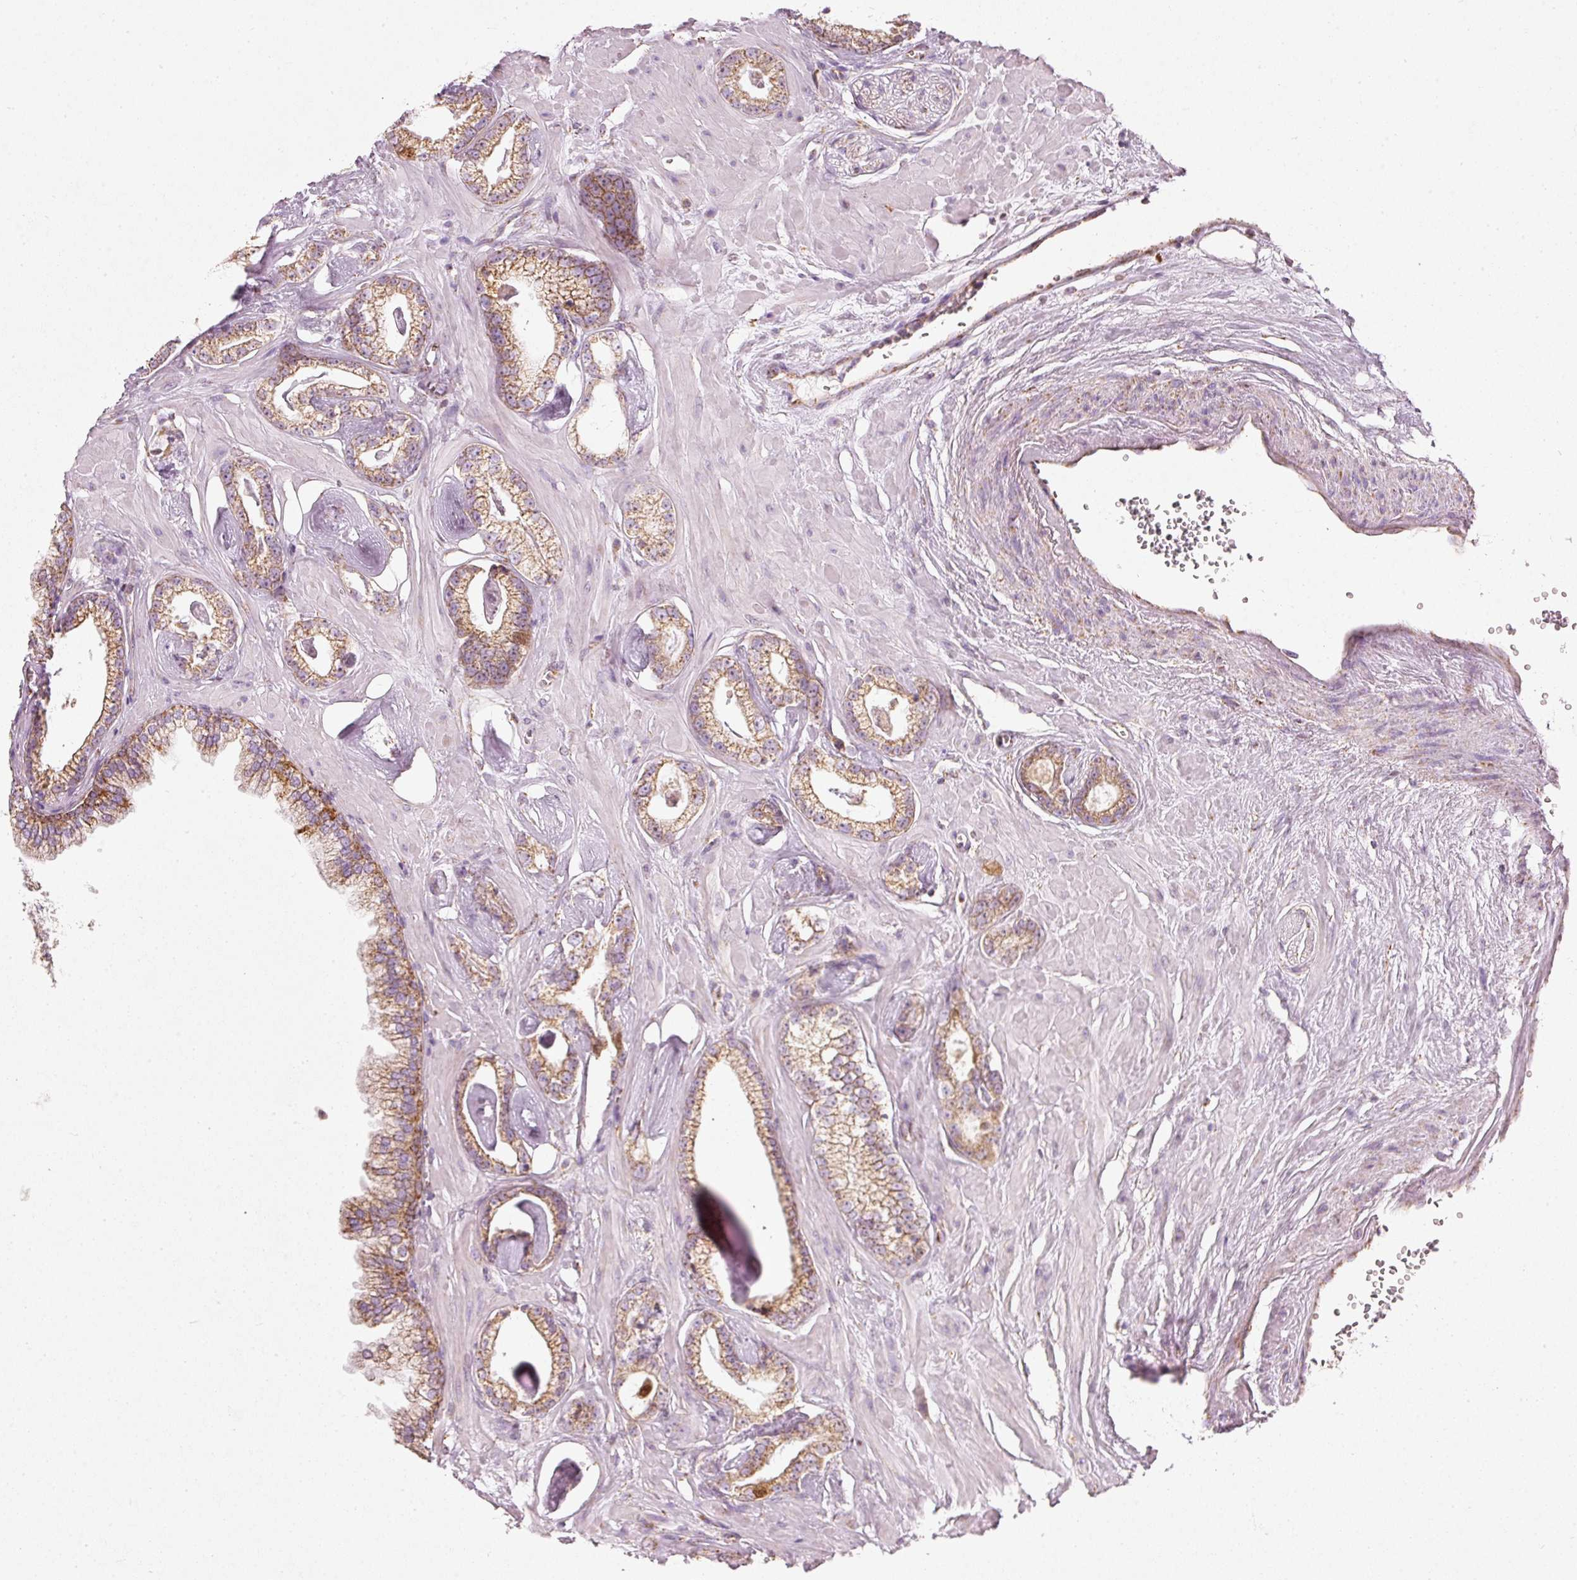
{"staining": {"intensity": "moderate", "quantity": ">75%", "location": "cytoplasmic/membranous"}, "tissue": "prostate cancer", "cell_type": "Tumor cells", "image_type": "cancer", "snomed": [{"axis": "morphology", "description": "Adenocarcinoma, Low grade"}, {"axis": "topography", "description": "Prostate"}], "caption": "Moderate cytoplasmic/membranous protein positivity is seen in about >75% of tumor cells in prostate cancer.", "gene": "DUT", "patient": {"sex": "male", "age": 60}}